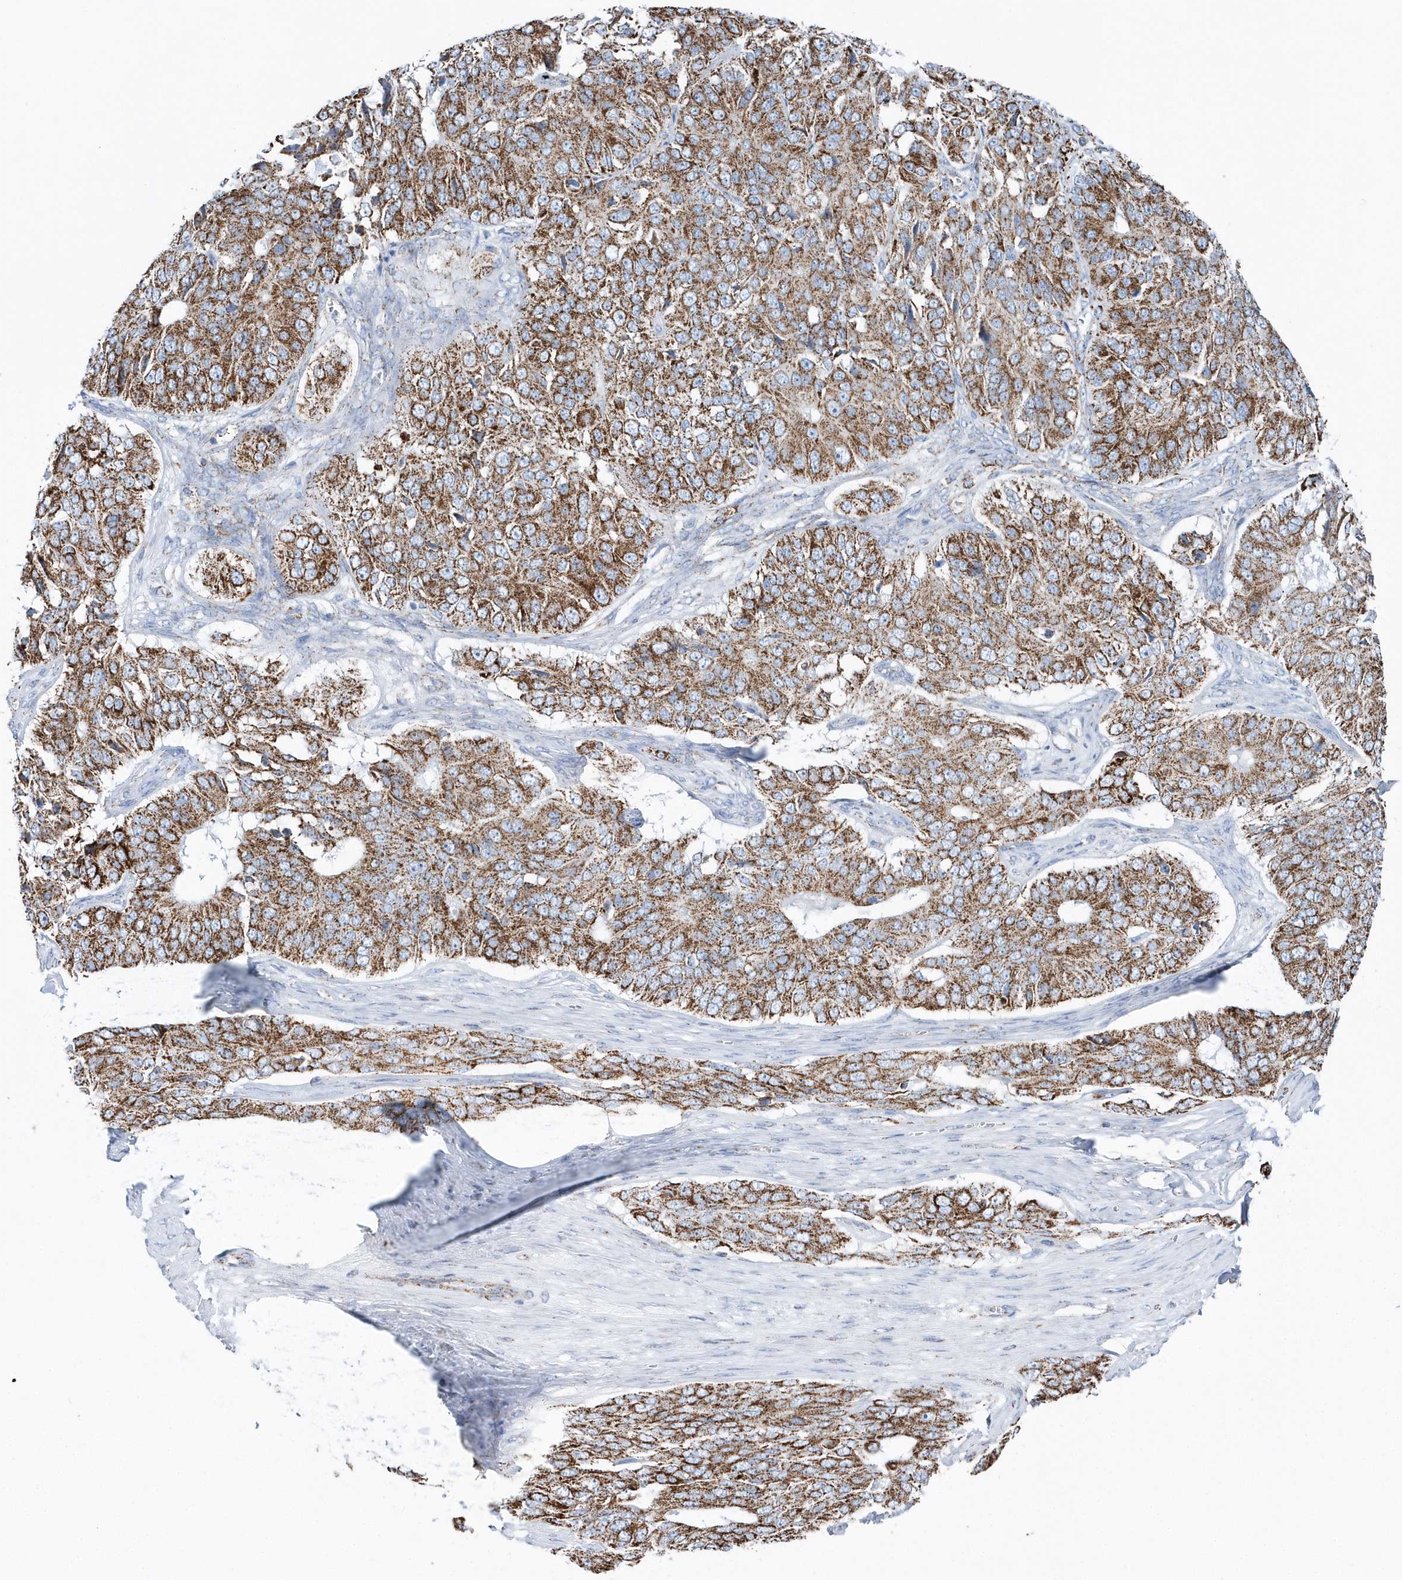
{"staining": {"intensity": "moderate", "quantity": ">75%", "location": "cytoplasmic/membranous"}, "tissue": "ovarian cancer", "cell_type": "Tumor cells", "image_type": "cancer", "snomed": [{"axis": "morphology", "description": "Carcinoma, endometroid"}, {"axis": "topography", "description": "Ovary"}], "caption": "A histopathology image of ovarian cancer (endometroid carcinoma) stained for a protein shows moderate cytoplasmic/membranous brown staining in tumor cells.", "gene": "TMCO6", "patient": {"sex": "female", "age": 51}}